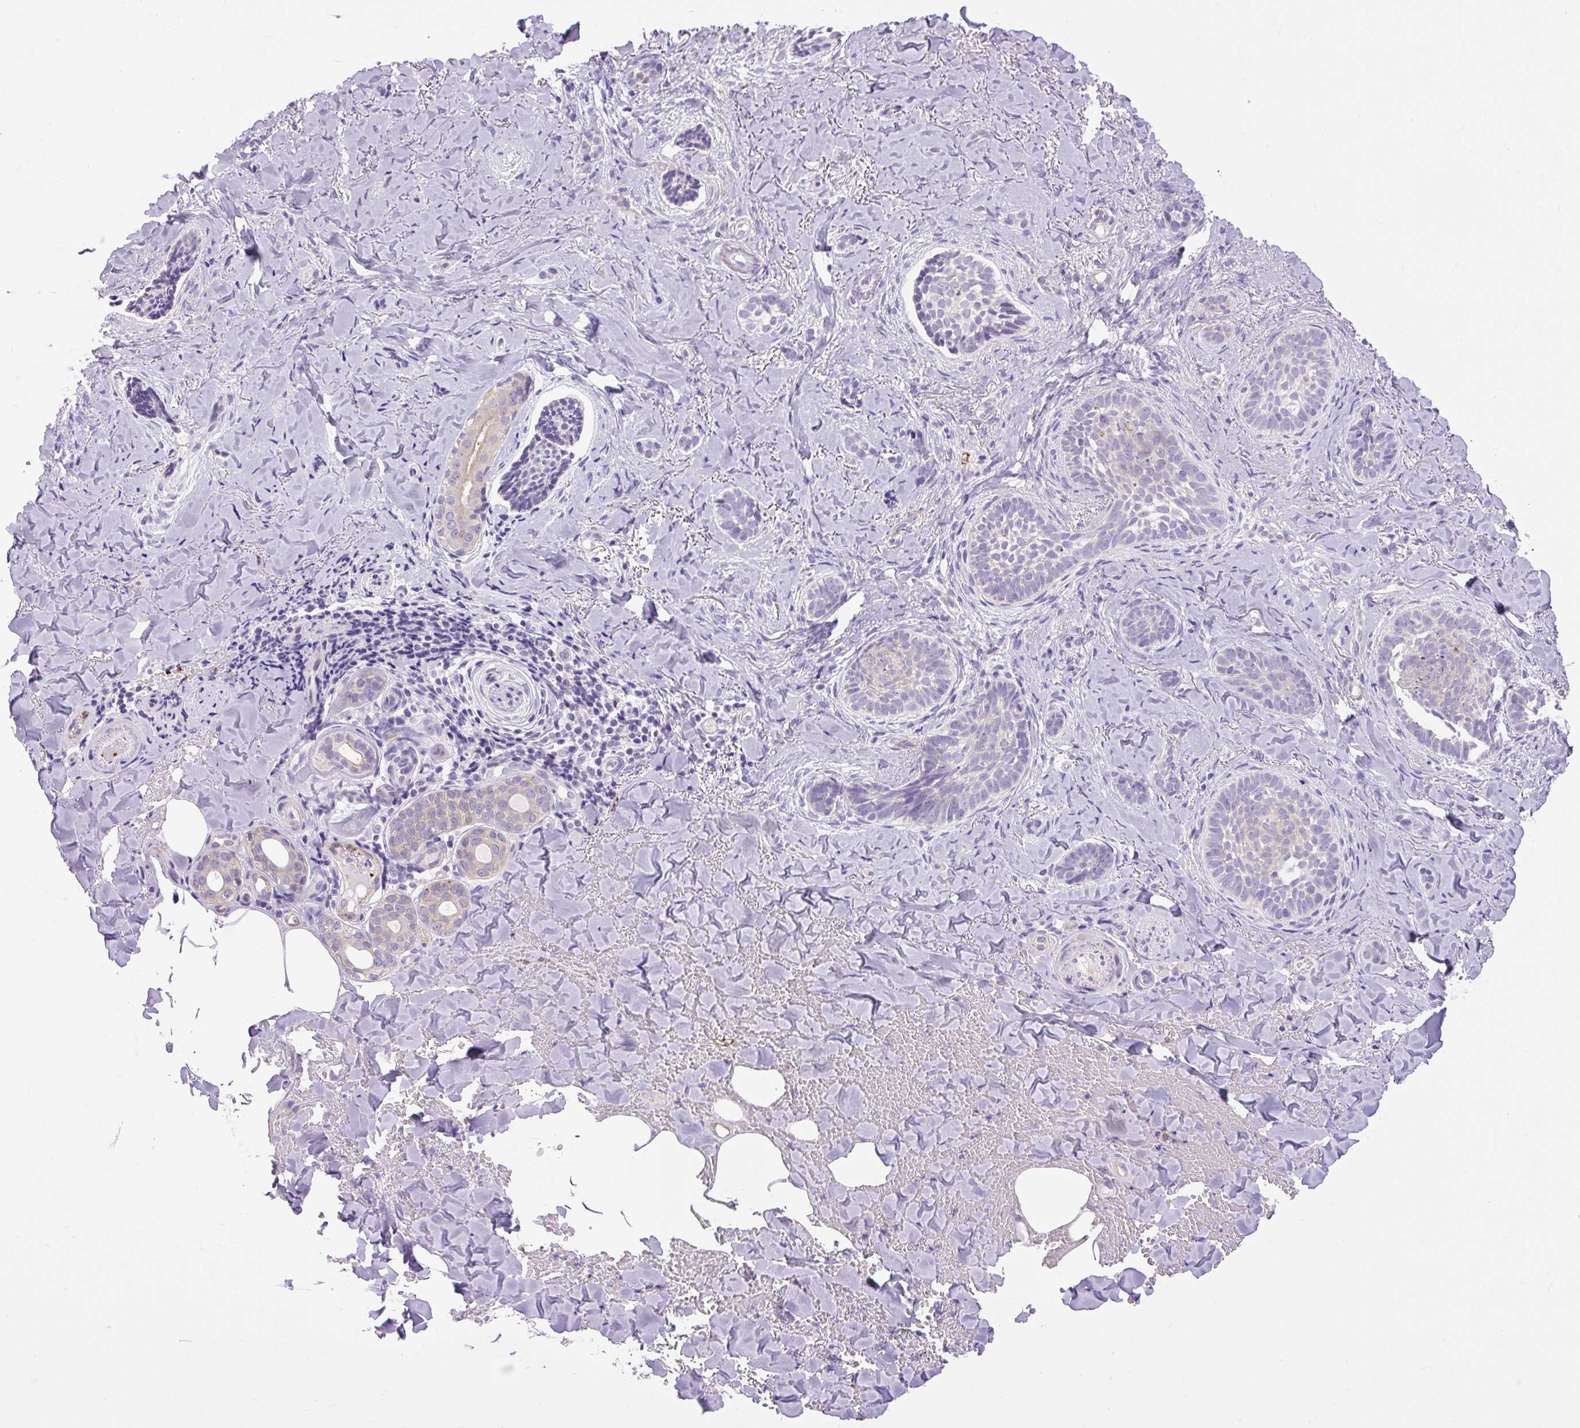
{"staining": {"intensity": "negative", "quantity": "none", "location": "none"}, "tissue": "skin cancer", "cell_type": "Tumor cells", "image_type": "cancer", "snomed": [{"axis": "morphology", "description": "Basal cell carcinoma"}, {"axis": "topography", "description": "Skin"}], "caption": "Immunohistochemistry histopathology image of skin cancer (basal cell carcinoma) stained for a protein (brown), which reveals no expression in tumor cells. (Immunohistochemistry, brightfield microscopy, high magnification).", "gene": "RNASE10", "patient": {"sex": "female", "age": 55}}